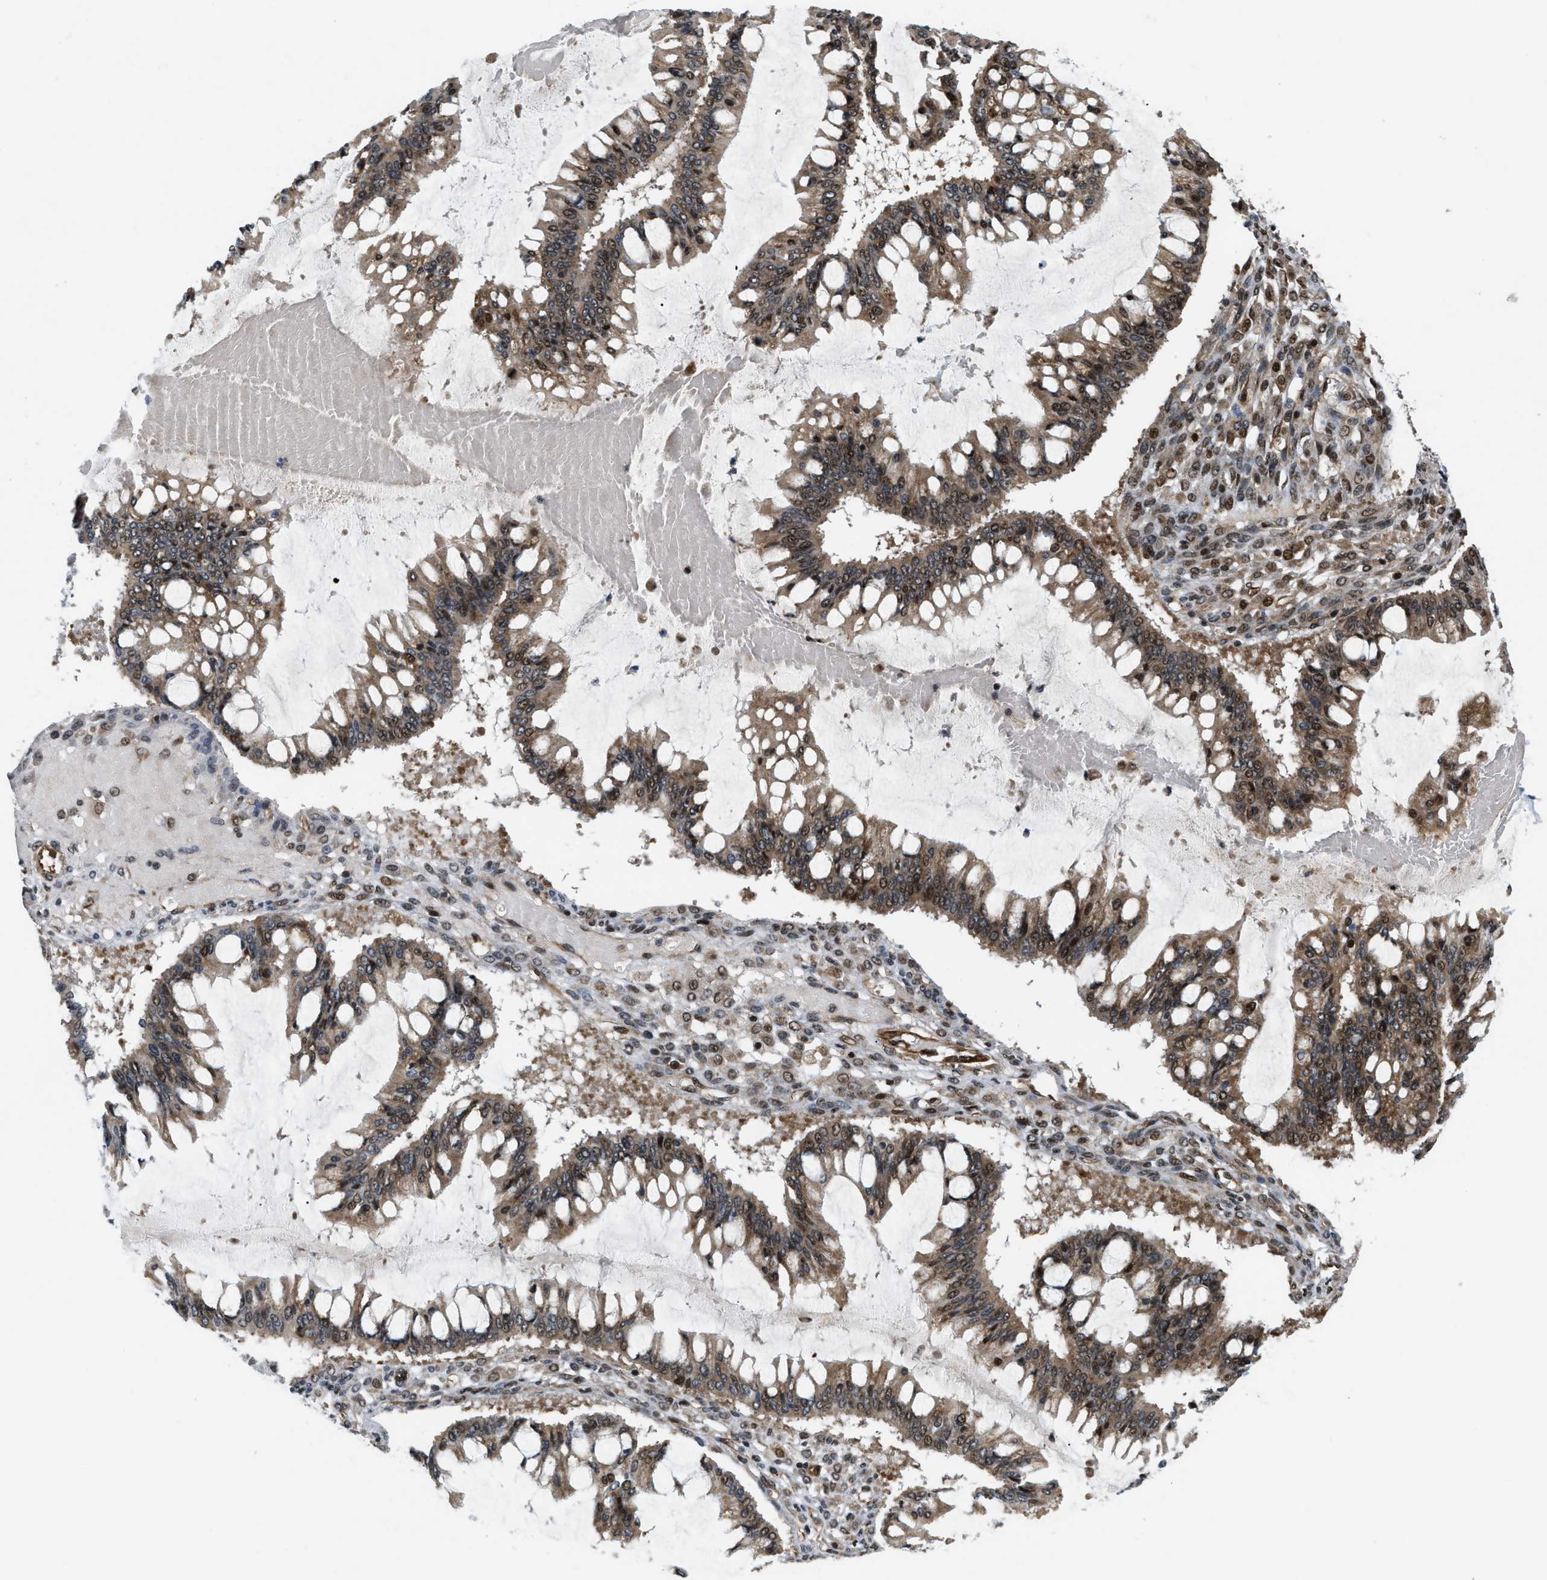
{"staining": {"intensity": "moderate", "quantity": "25%-75%", "location": "cytoplasmic/membranous,nuclear"}, "tissue": "ovarian cancer", "cell_type": "Tumor cells", "image_type": "cancer", "snomed": [{"axis": "morphology", "description": "Cystadenocarcinoma, mucinous, NOS"}, {"axis": "topography", "description": "Ovary"}], "caption": "Ovarian cancer (mucinous cystadenocarcinoma) tissue exhibits moderate cytoplasmic/membranous and nuclear expression in approximately 25%-75% of tumor cells (DAB = brown stain, brightfield microscopy at high magnification).", "gene": "LTA4H", "patient": {"sex": "female", "age": 73}}